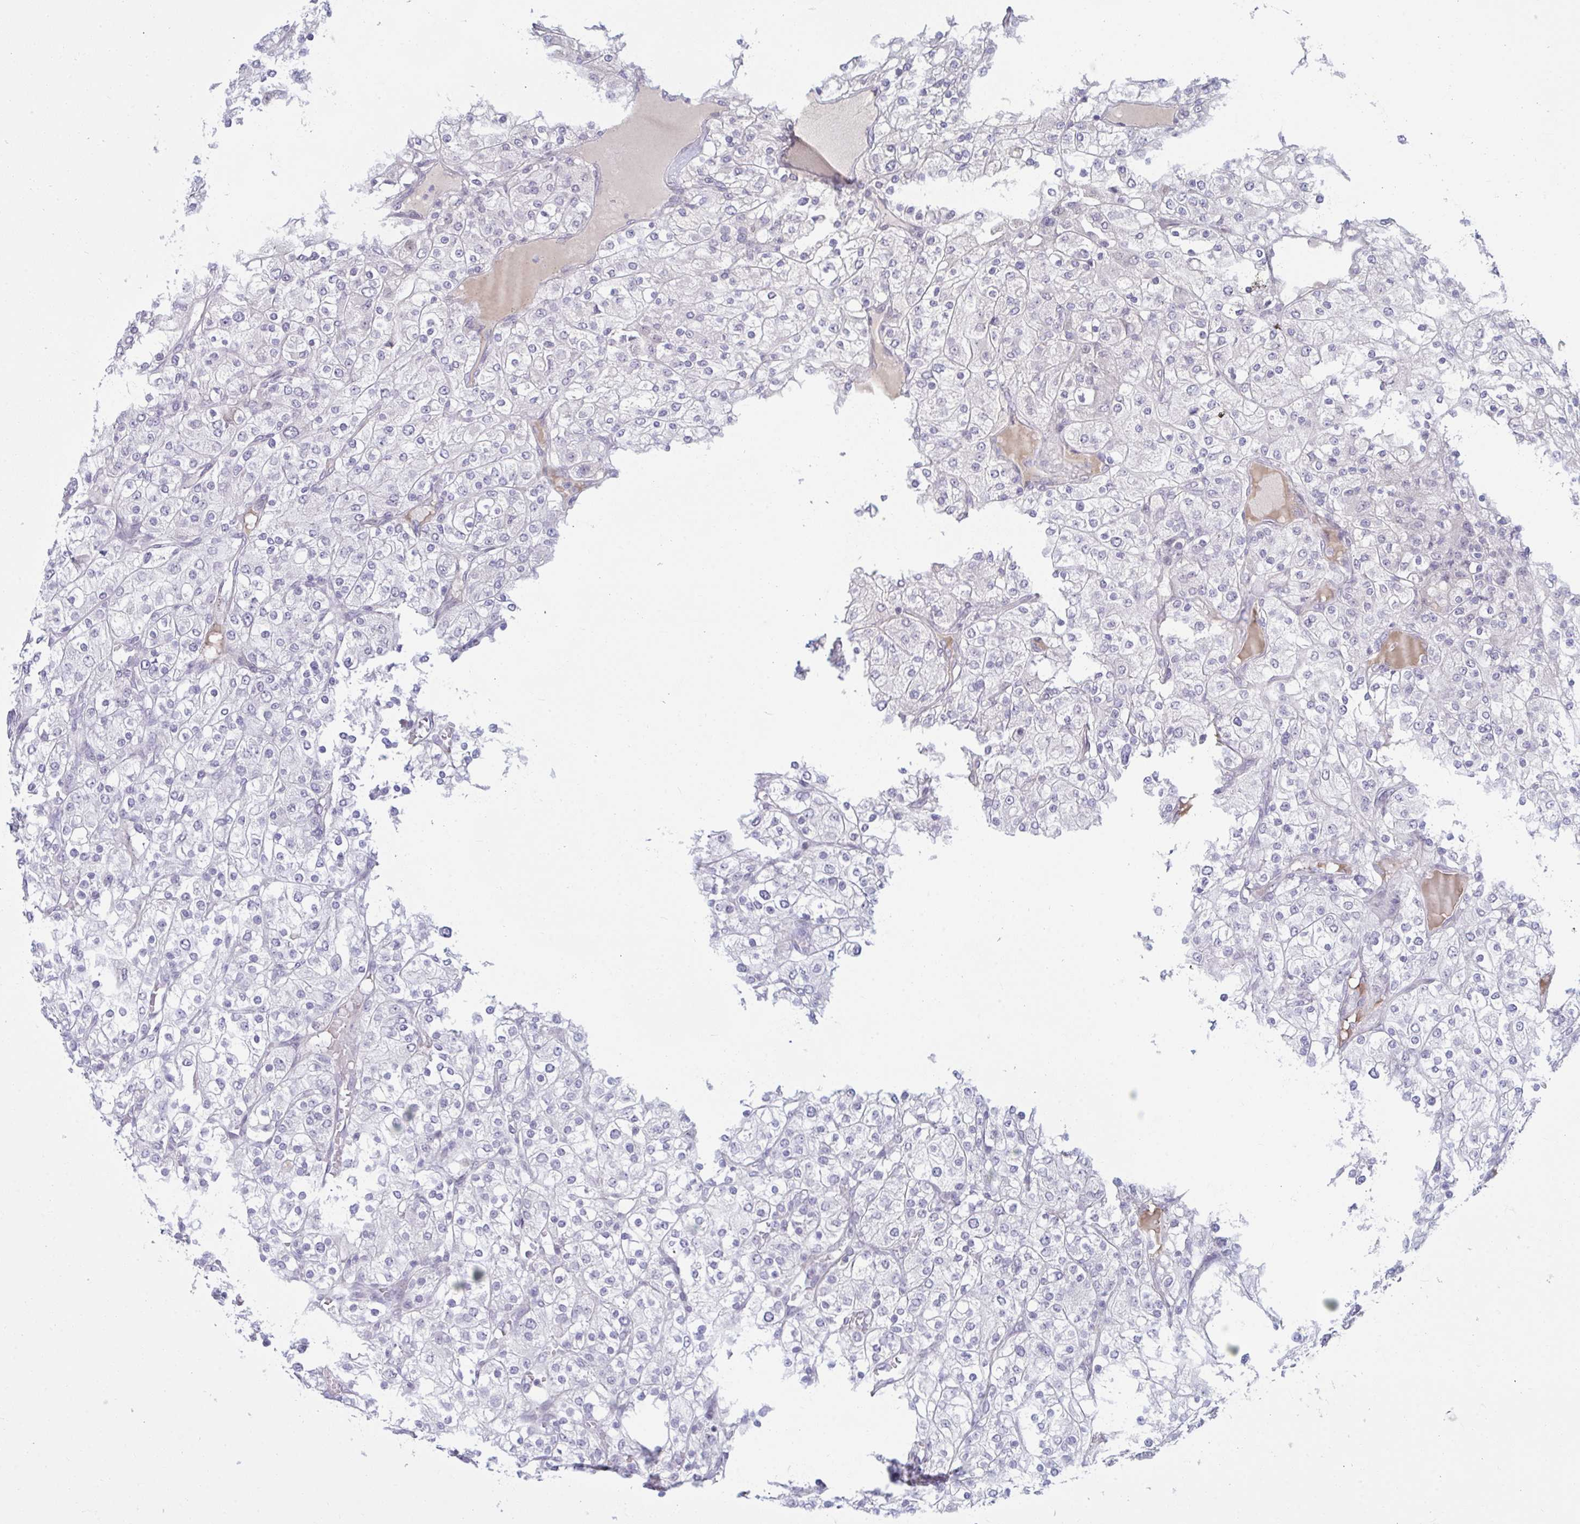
{"staining": {"intensity": "negative", "quantity": "none", "location": "none"}, "tissue": "renal cancer", "cell_type": "Tumor cells", "image_type": "cancer", "snomed": [{"axis": "morphology", "description": "Adenocarcinoma, NOS"}, {"axis": "topography", "description": "Kidney"}], "caption": "High power microscopy micrograph of an immunohistochemistry micrograph of renal adenocarcinoma, revealing no significant positivity in tumor cells.", "gene": "RNASEH1", "patient": {"sex": "male", "age": 80}}